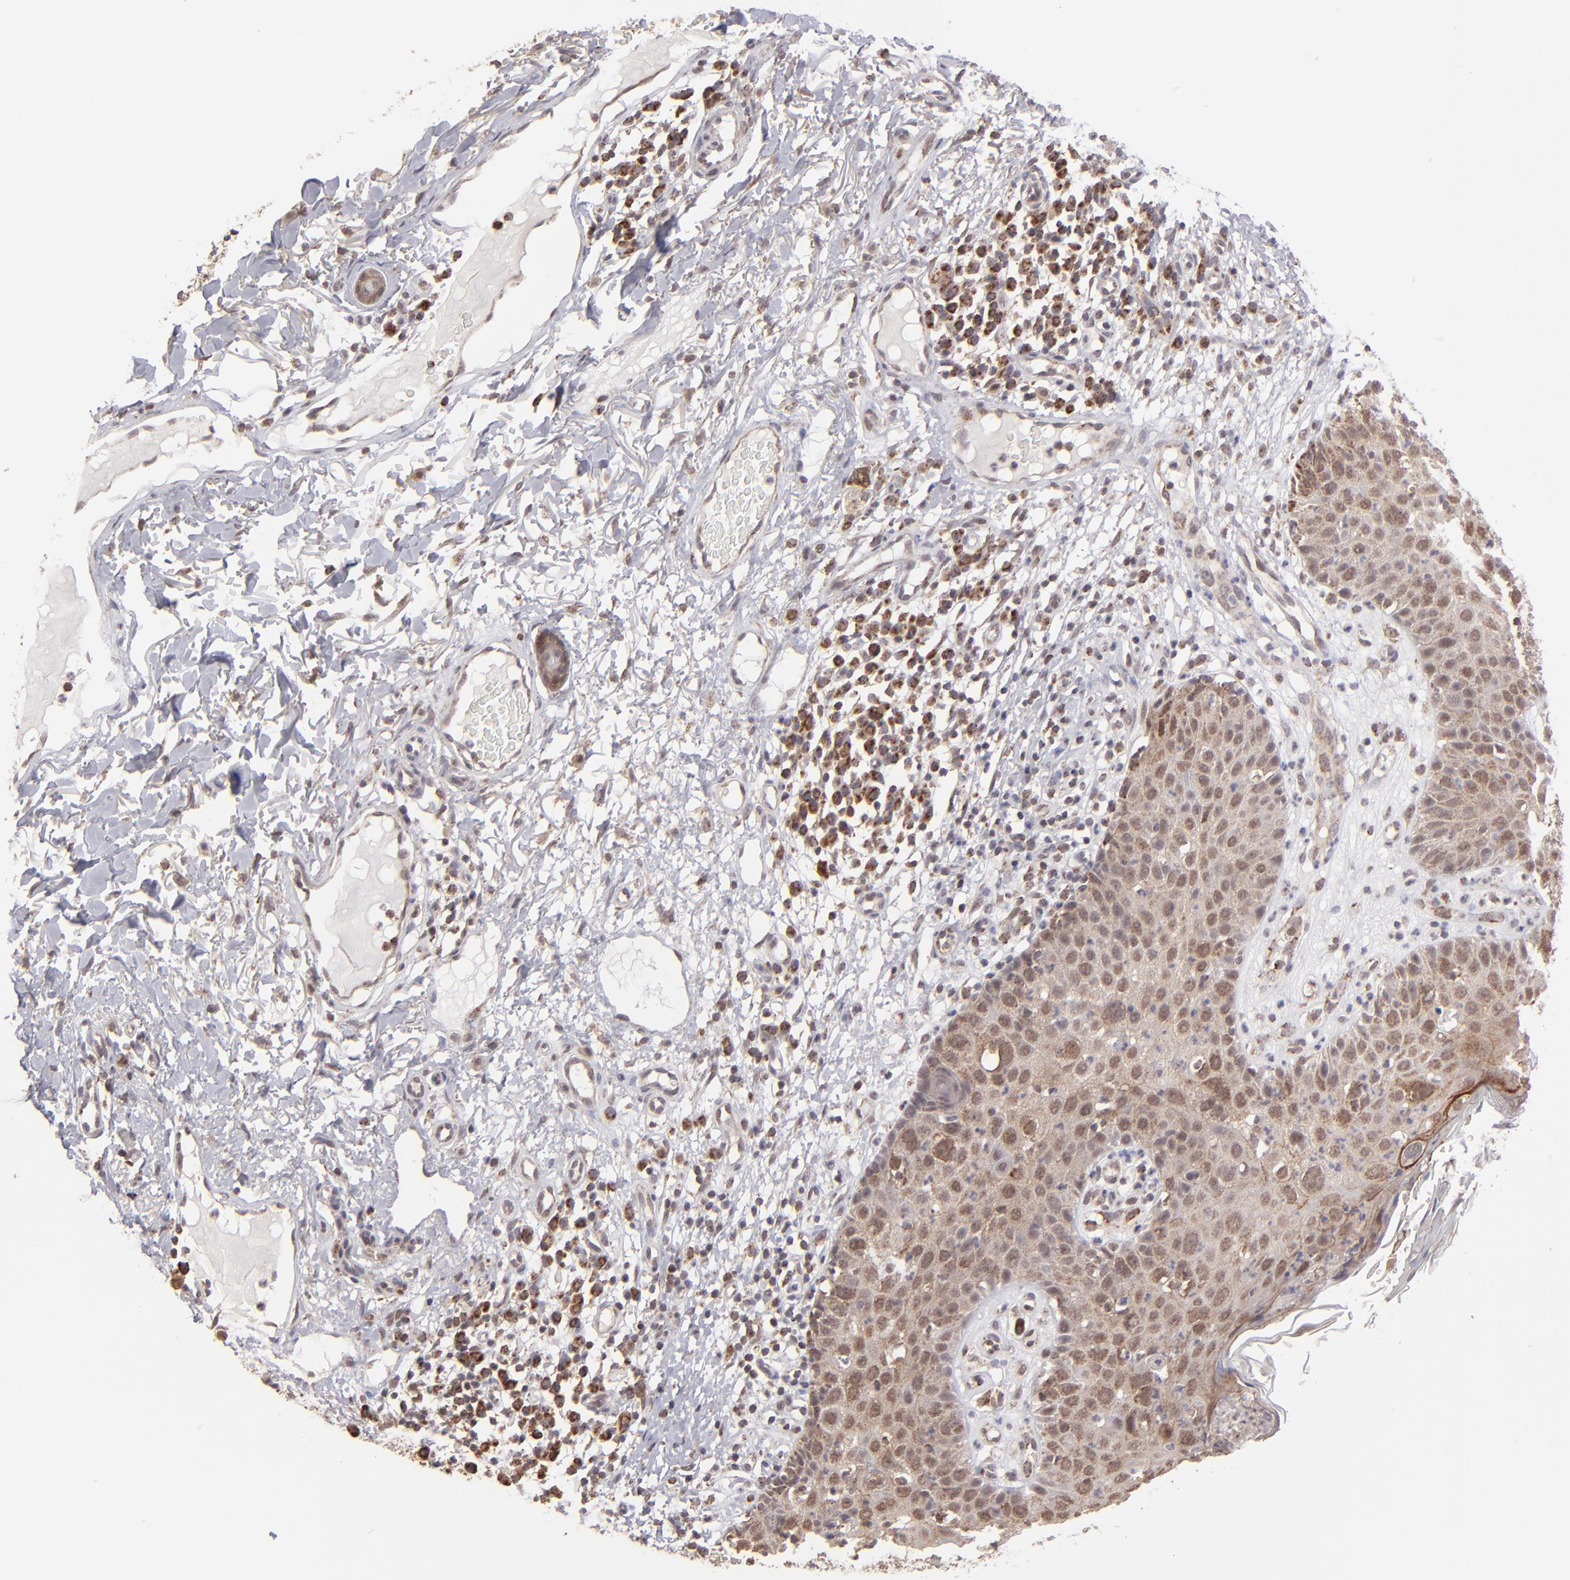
{"staining": {"intensity": "moderate", "quantity": ">75%", "location": "cytoplasmic/membranous,nuclear"}, "tissue": "skin cancer", "cell_type": "Tumor cells", "image_type": "cancer", "snomed": [{"axis": "morphology", "description": "Squamous cell carcinoma, NOS"}, {"axis": "topography", "description": "Skin"}], "caption": "Immunohistochemical staining of skin cancer exhibits medium levels of moderate cytoplasmic/membranous and nuclear expression in about >75% of tumor cells.", "gene": "SLC15A1", "patient": {"sex": "male", "age": 87}}